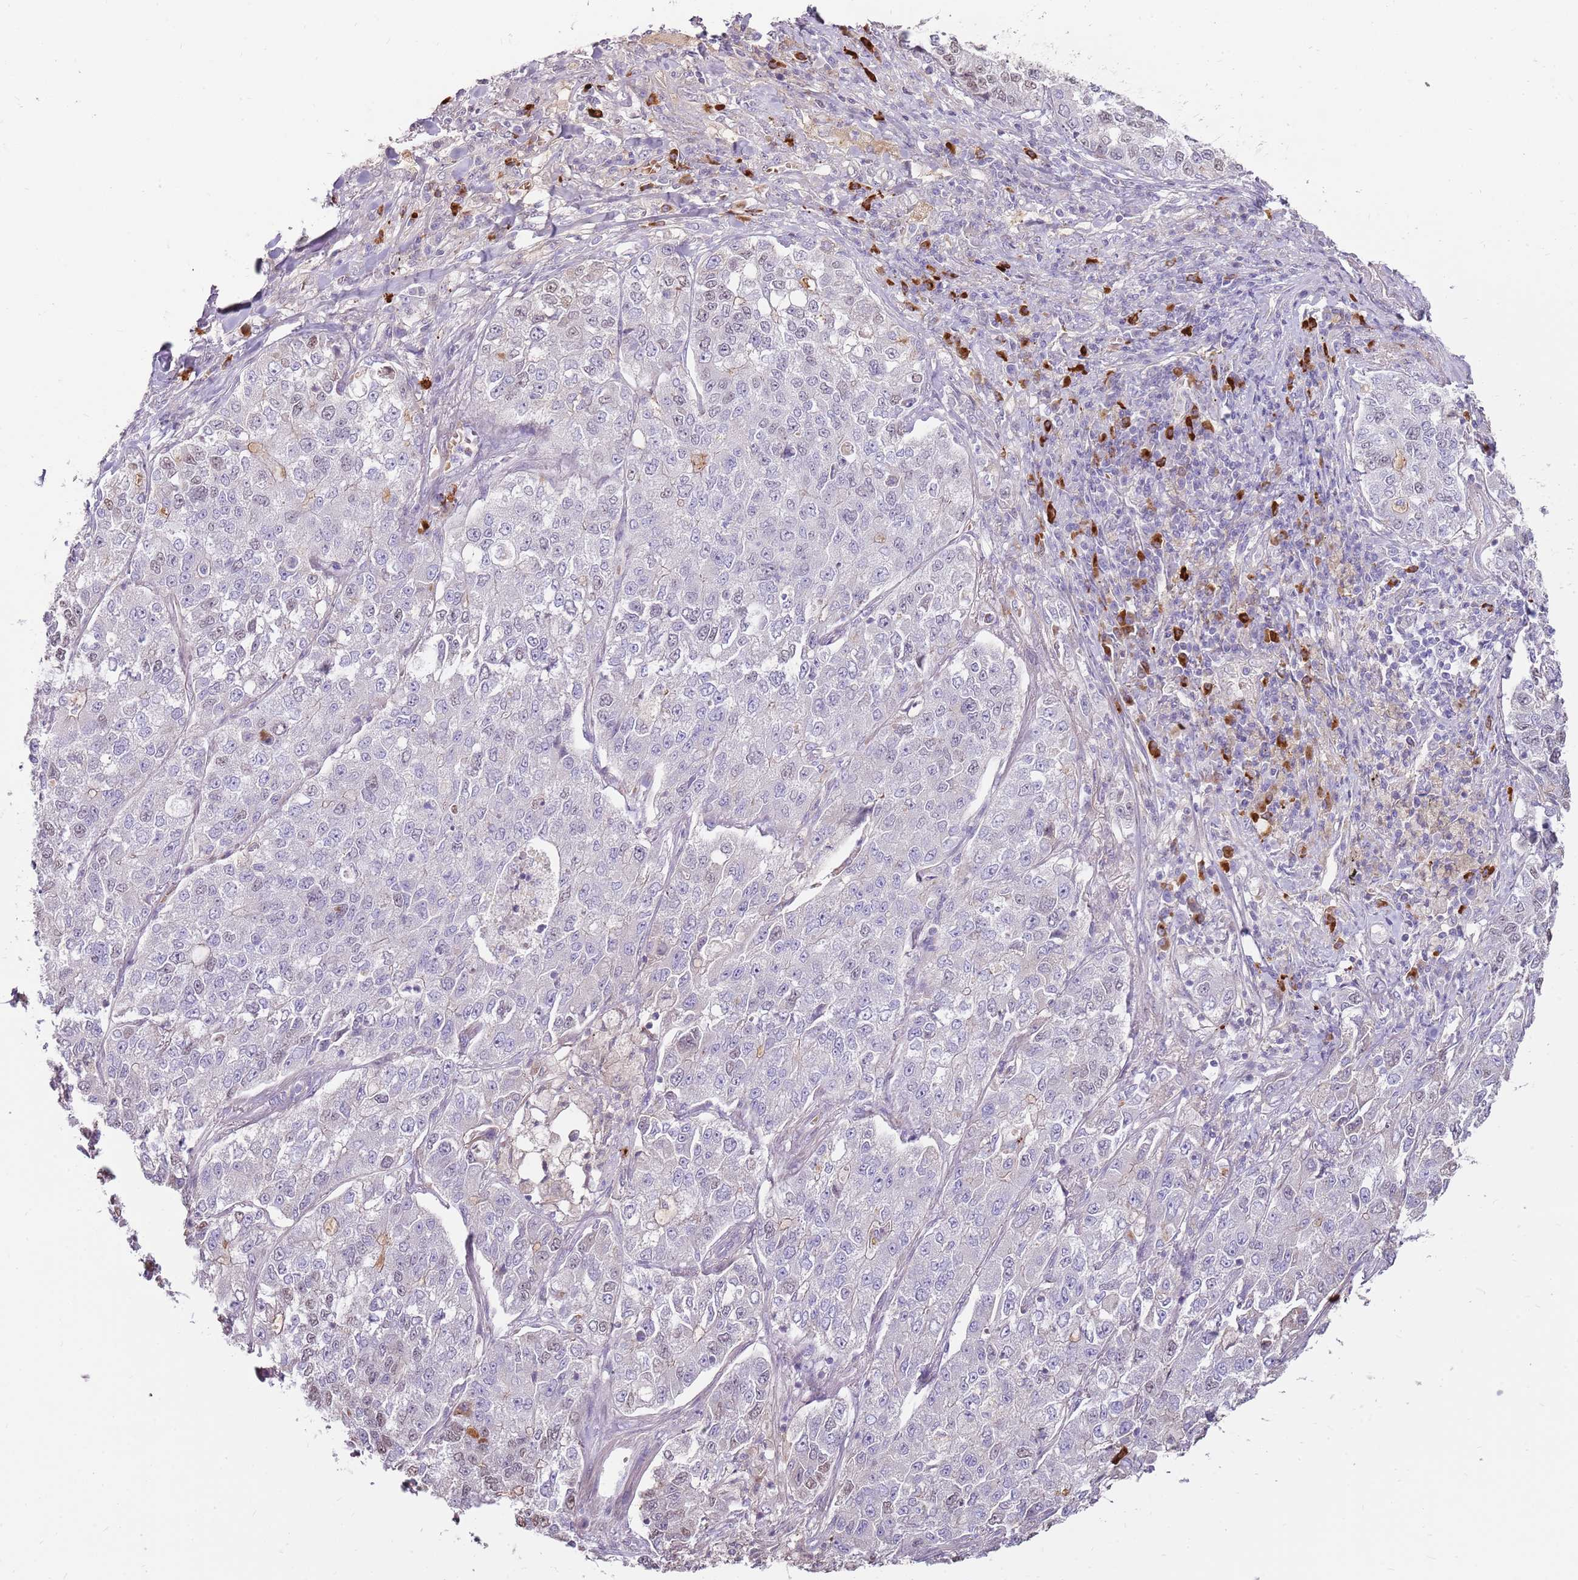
{"staining": {"intensity": "negative", "quantity": "none", "location": "none"}, "tissue": "lung cancer", "cell_type": "Tumor cells", "image_type": "cancer", "snomed": [{"axis": "morphology", "description": "Adenocarcinoma, NOS"}, {"axis": "topography", "description": "Lung"}], "caption": "Lung cancer stained for a protein using immunohistochemistry demonstrates no staining tumor cells.", "gene": "MCUB", "patient": {"sex": "male", "age": 49}}